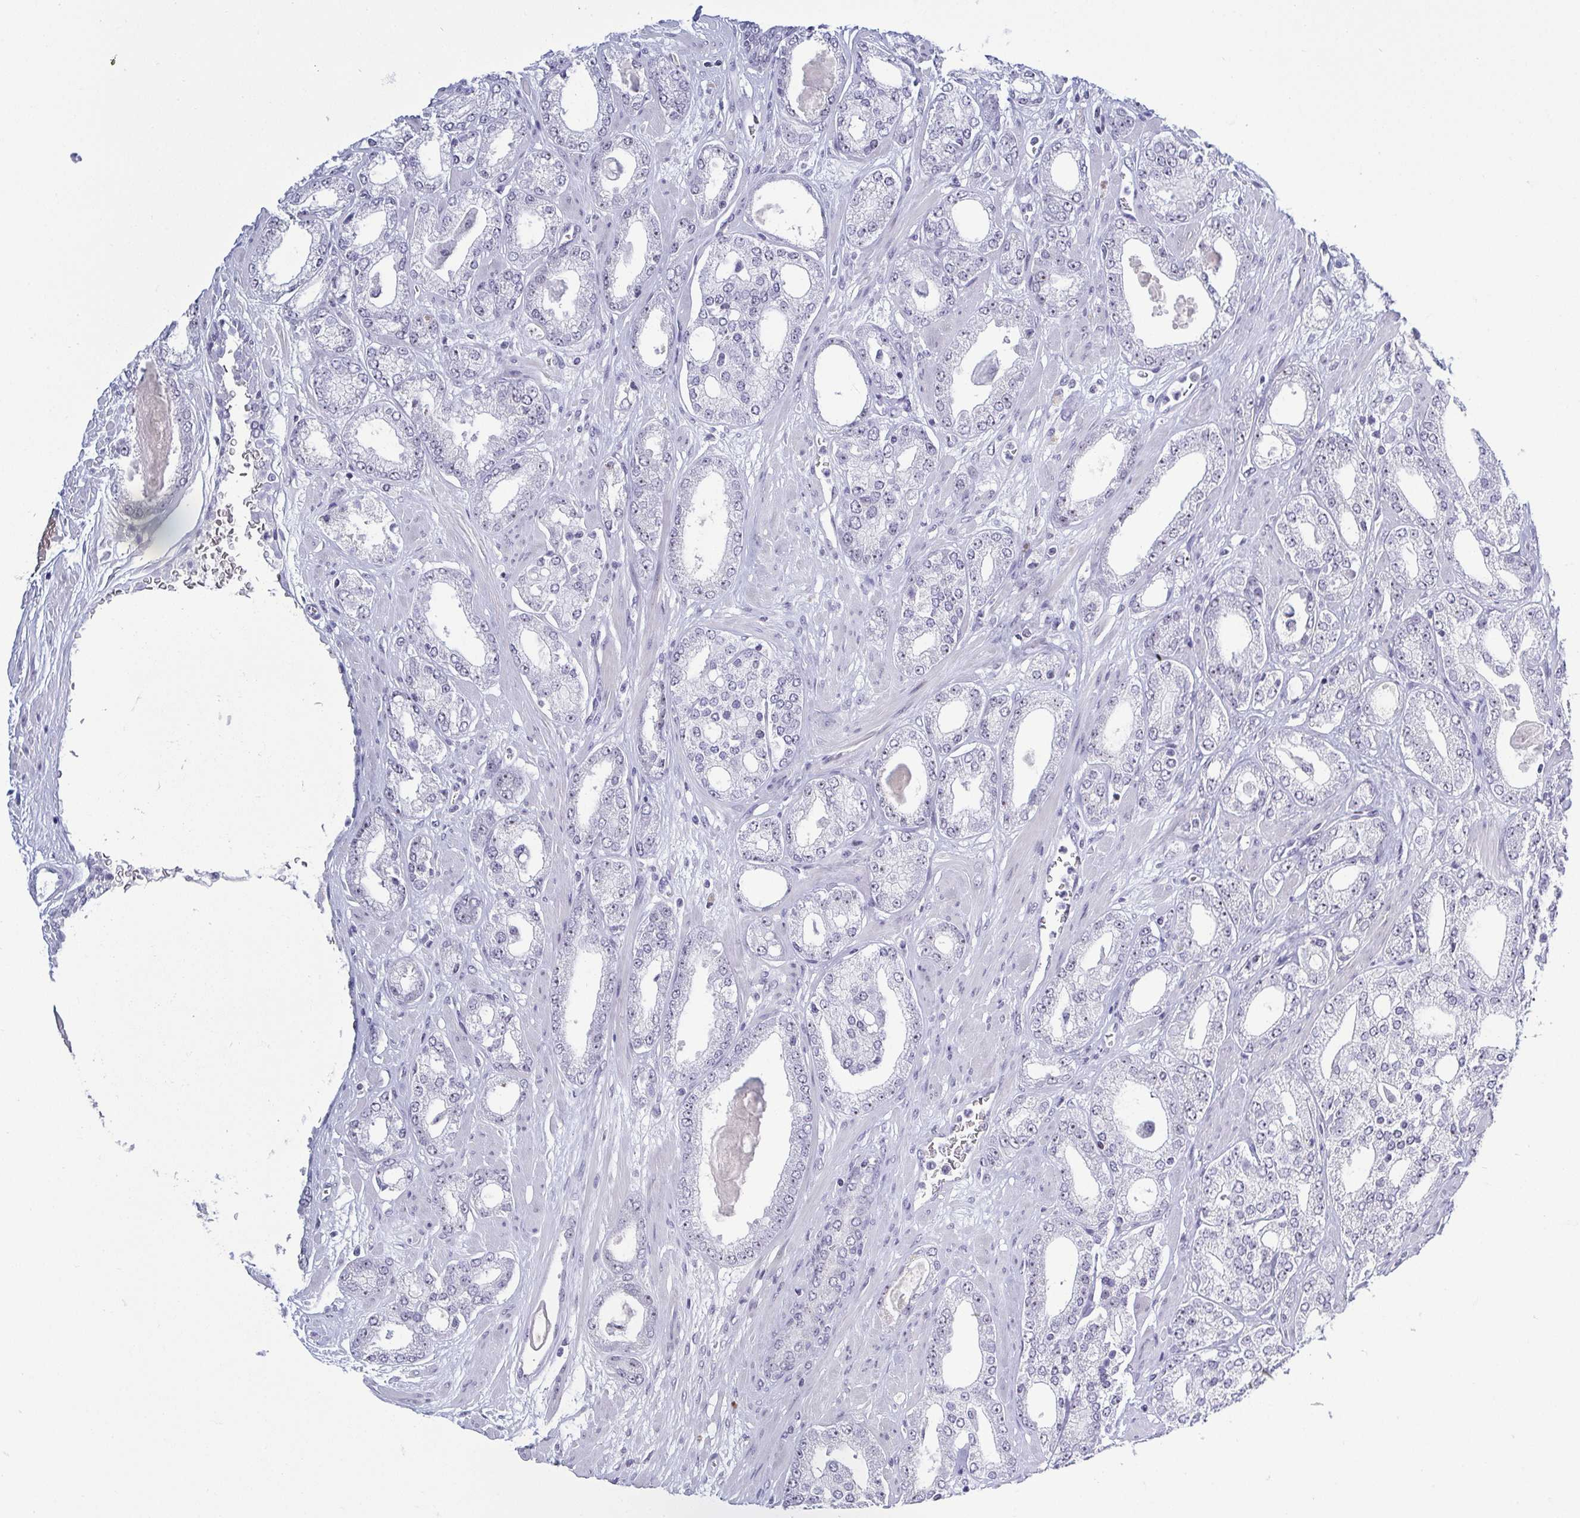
{"staining": {"intensity": "negative", "quantity": "none", "location": "none"}, "tissue": "prostate cancer", "cell_type": "Tumor cells", "image_type": "cancer", "snomed": [{"axis": "morphology", "description": "Adenocarcinoma, High grade"}, {"axis": "topography", "description": "Prostate"}], "caption": "This is a photomicrograph of IHC staining of high-grade adenocarcinoma (prostate), which shows no positivity in tumor cells.", "gene": "BZW1", "patient": {"sex": "male", "age": 64}}